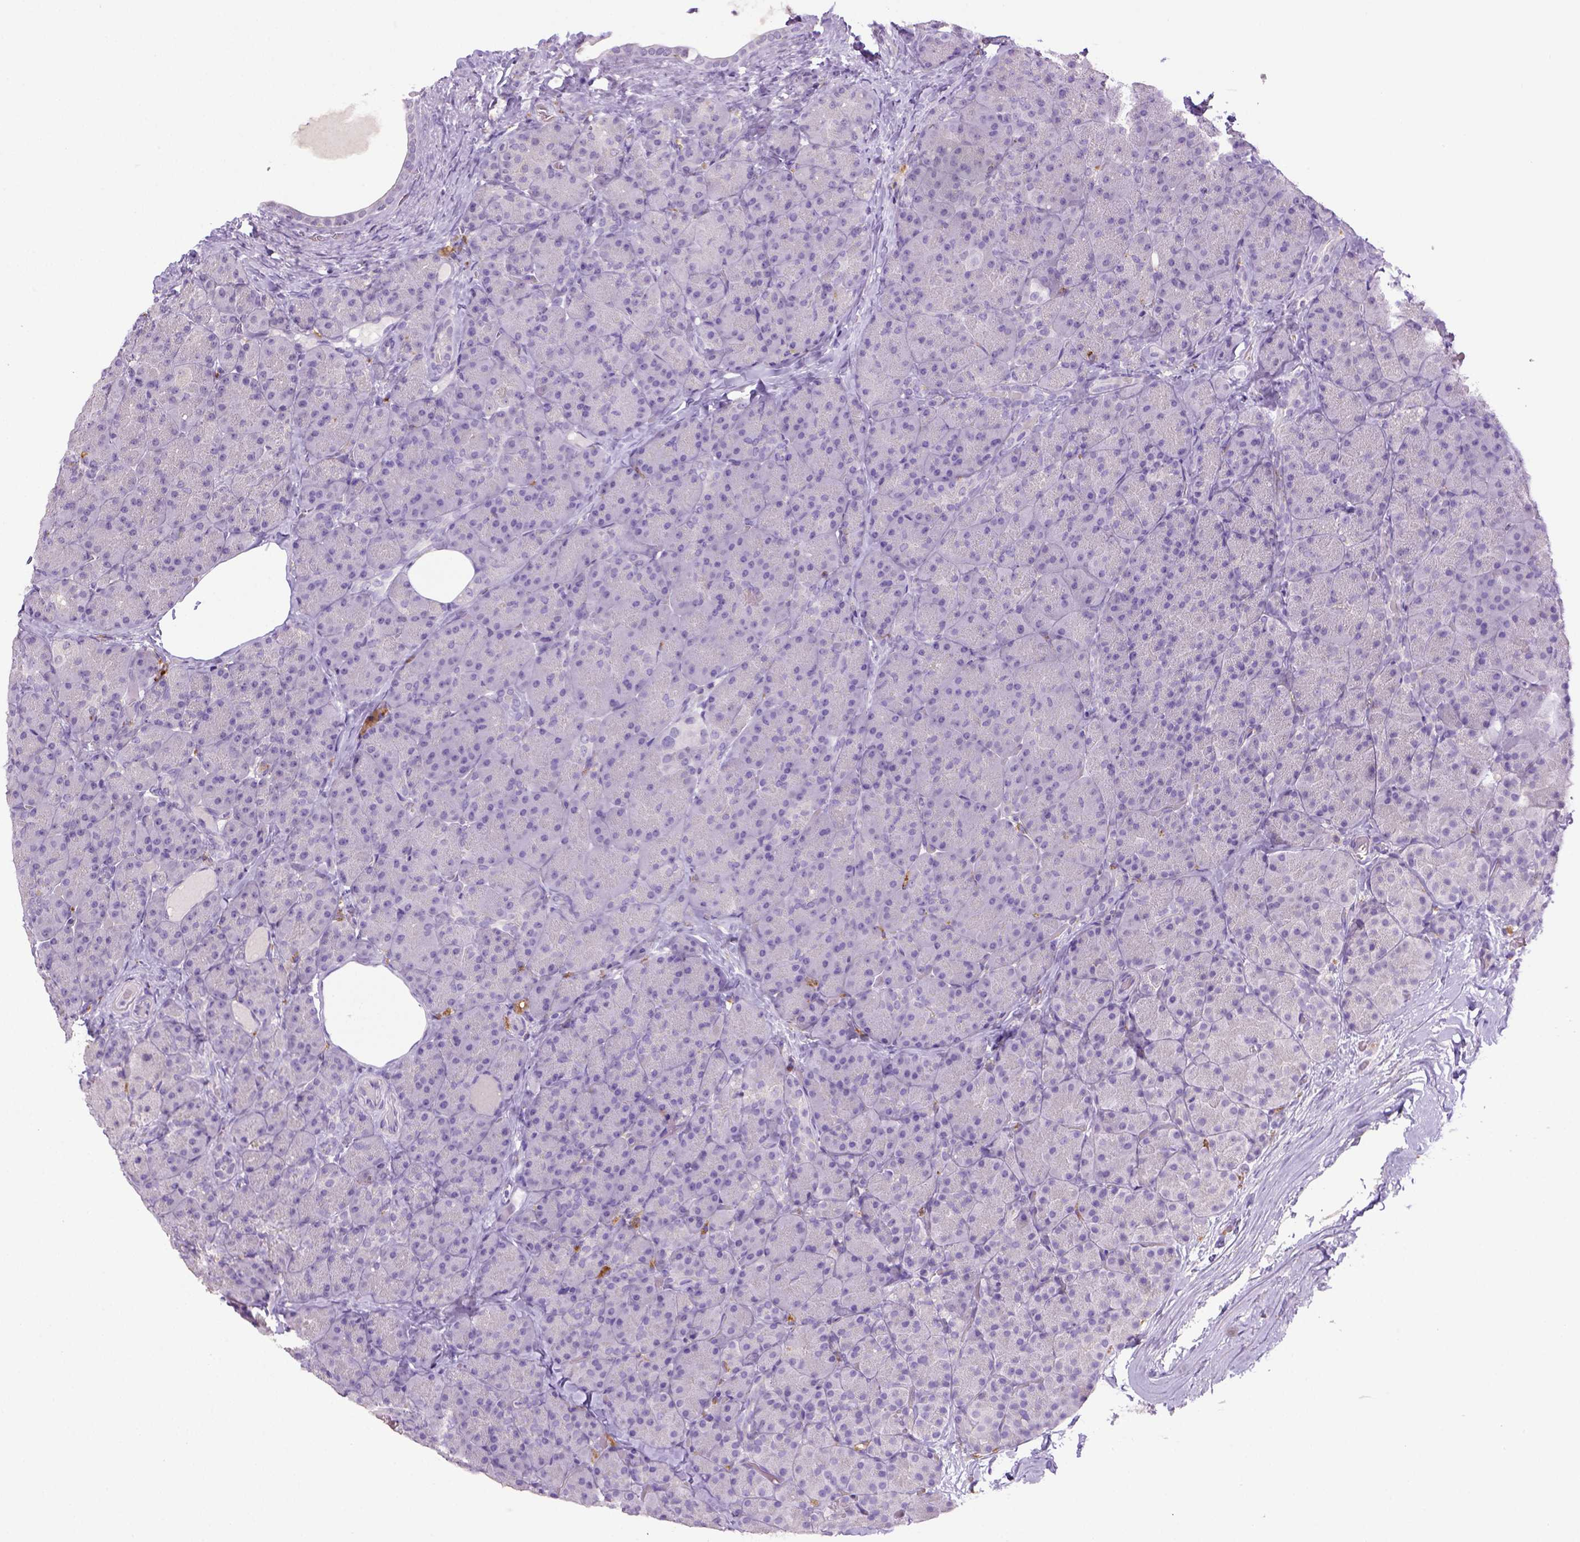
{"staining": {"intensity": "negative", "quantity": "none", "location": "none"}, "tissue": "pancreas", "cell_type": "Exocrine glandular cells", "image_type": "normal", "snomed": [{"axis": "morphology", "description": "Normal tissue, NOS"}, {"axis": "topography", "description": "Pancreas"}], "caption": "The image exhibits no significant expression in exocrine glandular cells of pancreas.", "gene": "CD68", "patient": {"sex": "male", "age": 57}}